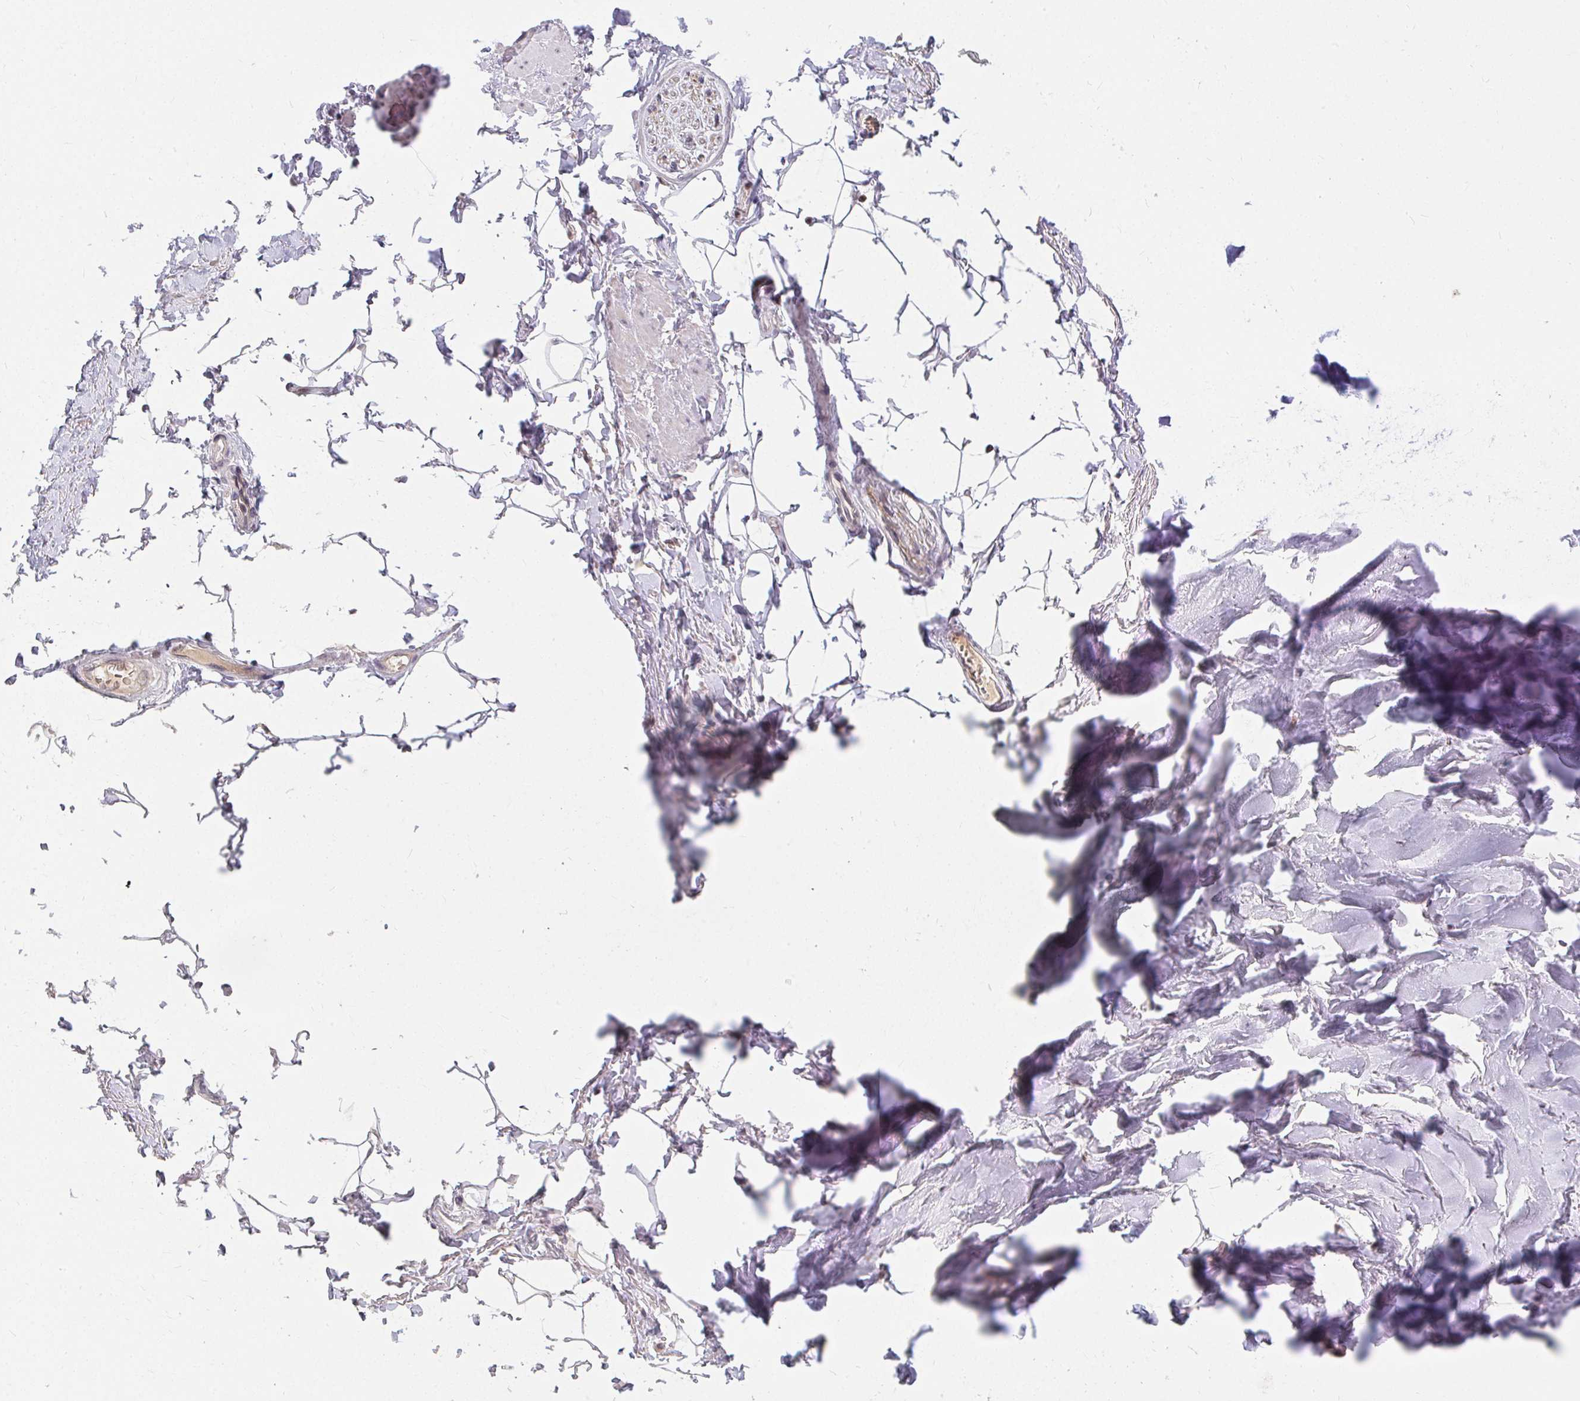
{"staining": {"intensity": "negative", "quantity": "none", "location": "none"}, "tissue": "soft tissue", "cell_type": "Fibroblasts", "image_type": "normal", "snomed": [{"axis": "morphology", "description": "Normal tissue, NOS"}, {"axis": "topography", "description": "Peripheral nerve tissue"}], "caption": "This image is of unremarkable soft tissue stained with immunohistochemistry to label a protein in brown with the nuclei are counter-stained blue. There is no staining in fibroblasts.", "gene": "ANK3", "patient": {"sex": "male", "age": 51}}